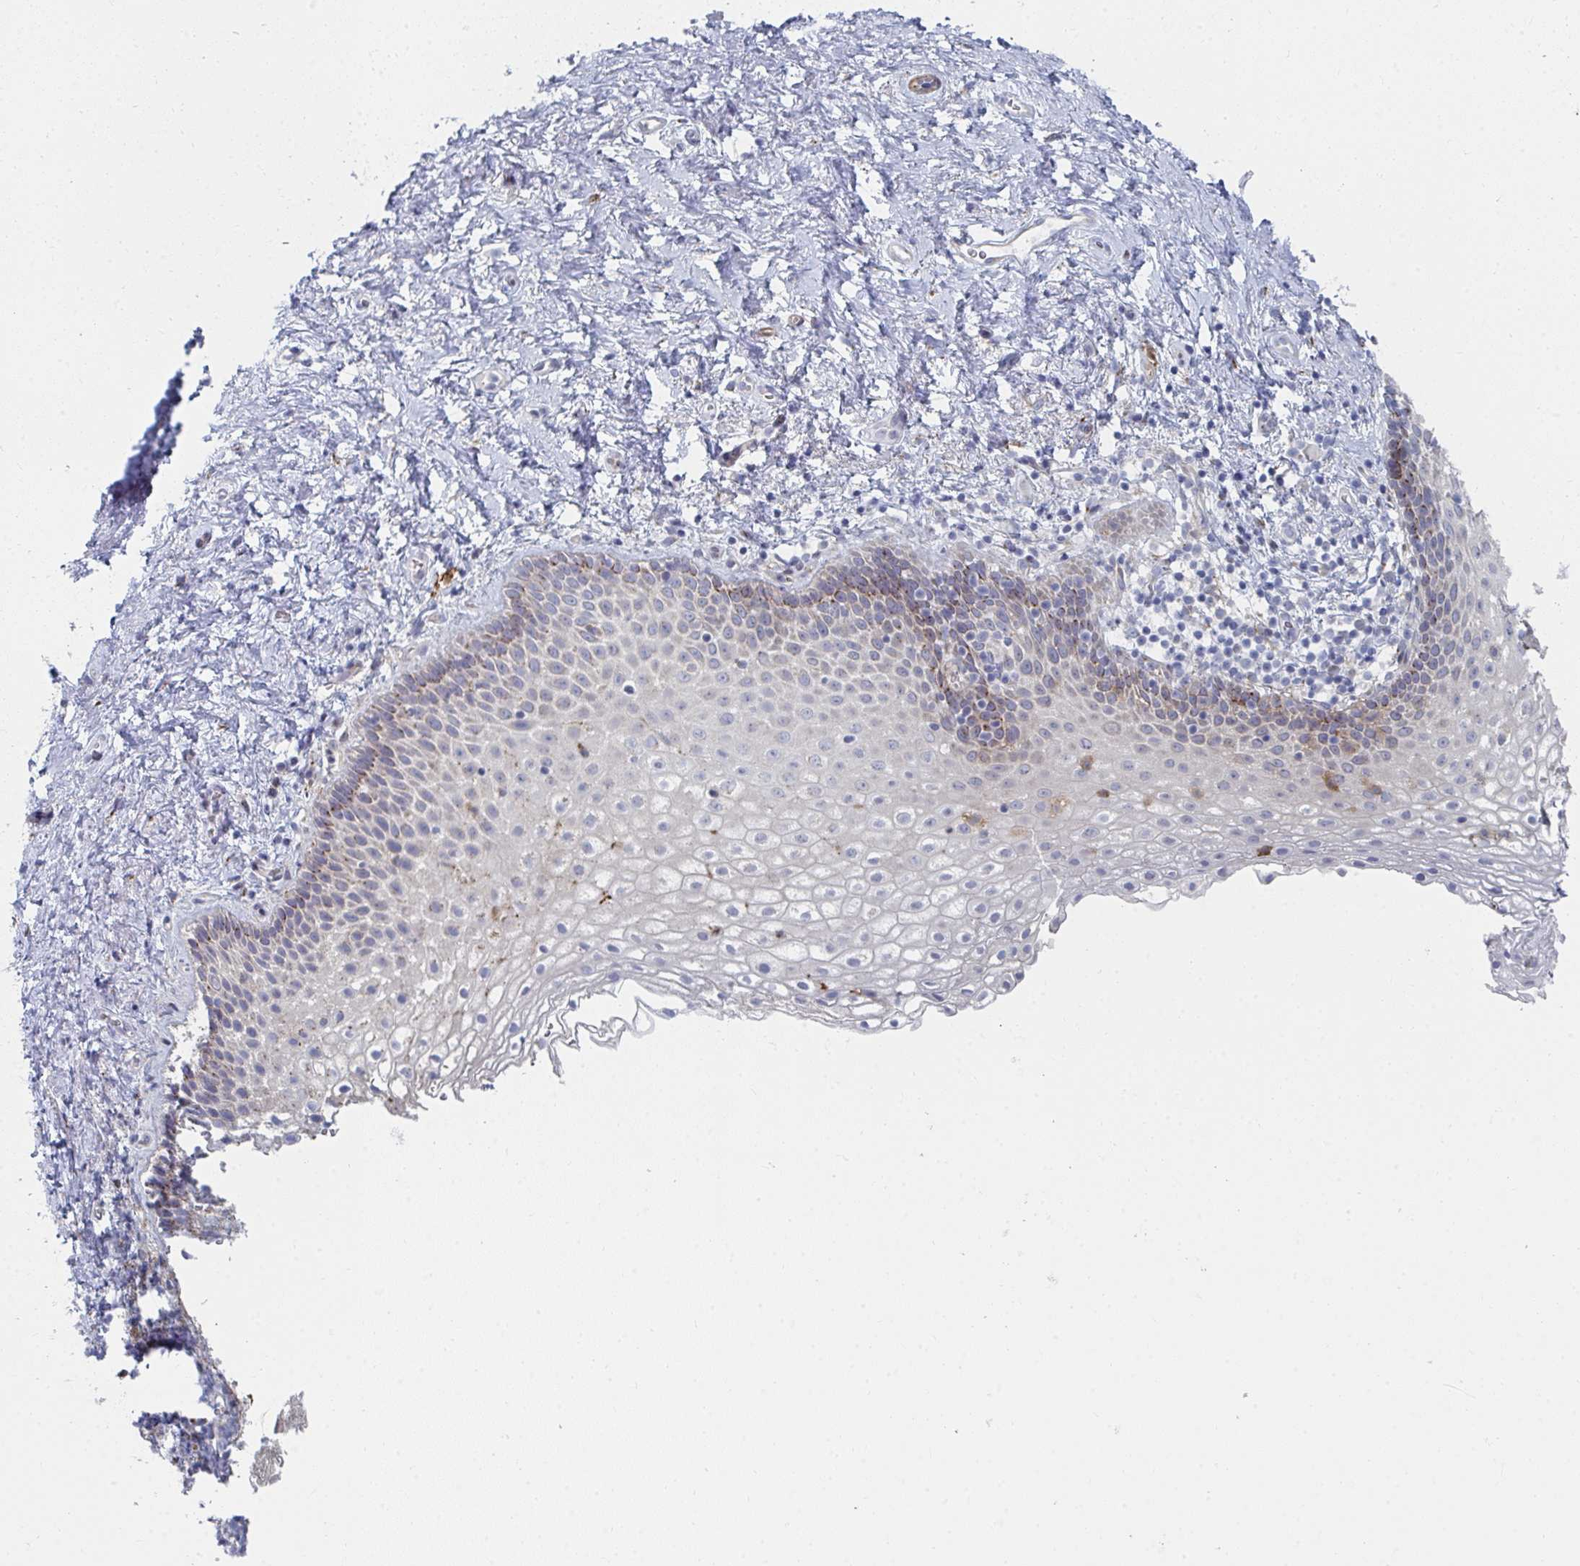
{"staining": {"intensity": "moderate", "quantity": "<25%", "location": "cytoplasmic/membranous"}, "tissue": "vagina", "cell_type": "Squamous epithelial cells", "image_type": "normal", "snomed": [{"axis": "morphology", "description": "Normal tissue, NOS"}, {"axis": "topography", "description": "Vagina"}], "caption": "Protein expression by immunohistochemistry displays moderate cytoplasmic/membranous positivity in approximately <25% of squamous epithelial cells in benign vagina. (DAB IHC with brightfield microscopy, high magnification).", "gene": "PSMG1", "patient": {"sex": "female", "age": 61}}